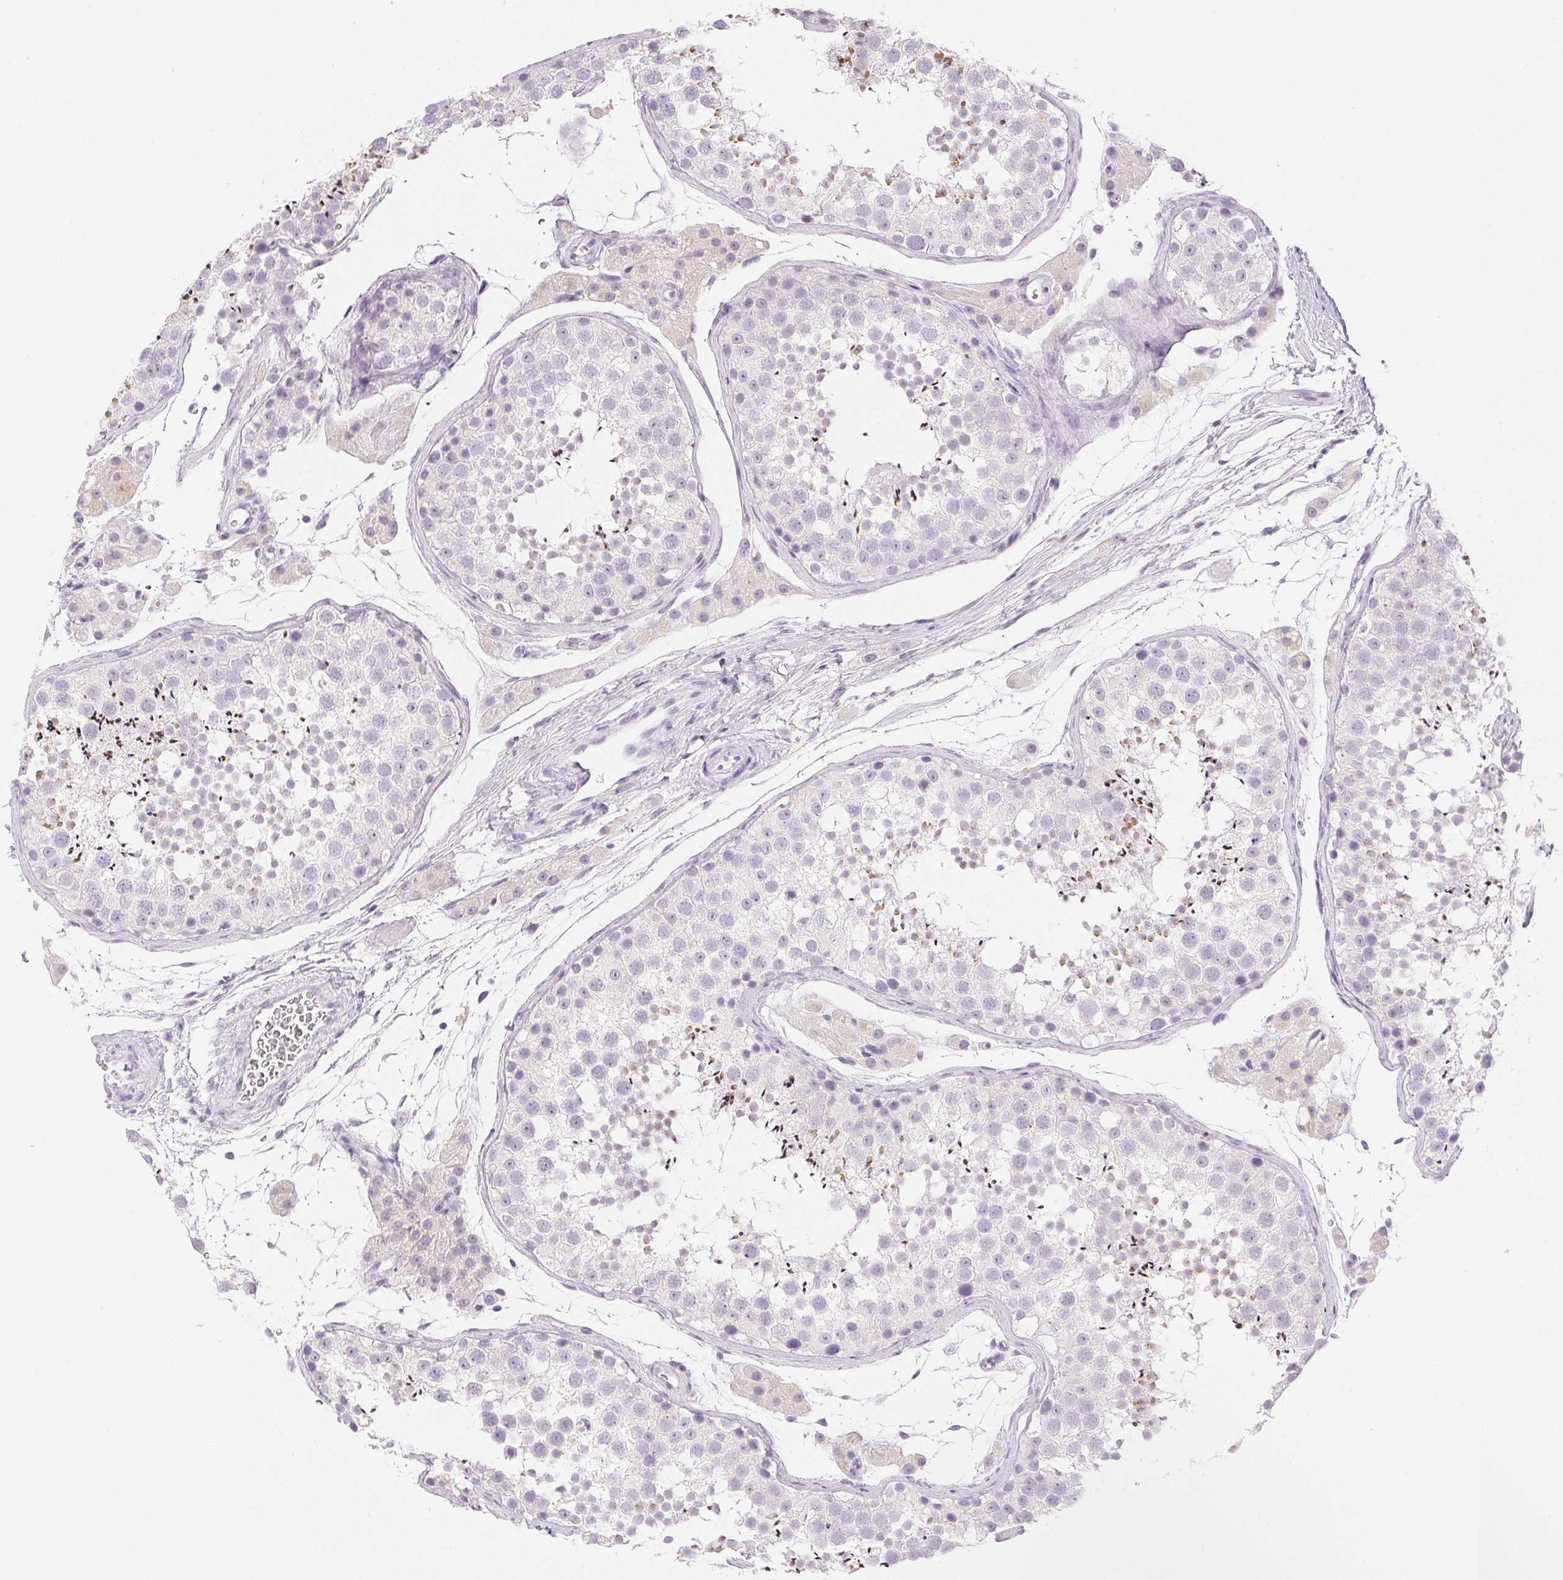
{"staining": {"intensity": "moderate", "quantity": "<25%", "location": "cytoplasmic/membranous"}, "tissue": "testis", "cell_type": "Cells in seminiferous ducts", "image_type": "normal", "snomed": [{"axis": "morphology", "description": "Normal tissue, NOS"}, {"axis": "topography", "description": "Testis"}], "caption": "Human testis stained with a brown dye reveals moderate cytoplasmic/membranous positive staining in about <25% of cells in seminiferous ducts.", "gene": "SLC5A2", "patient": {"sex": "male", "age": 41}}